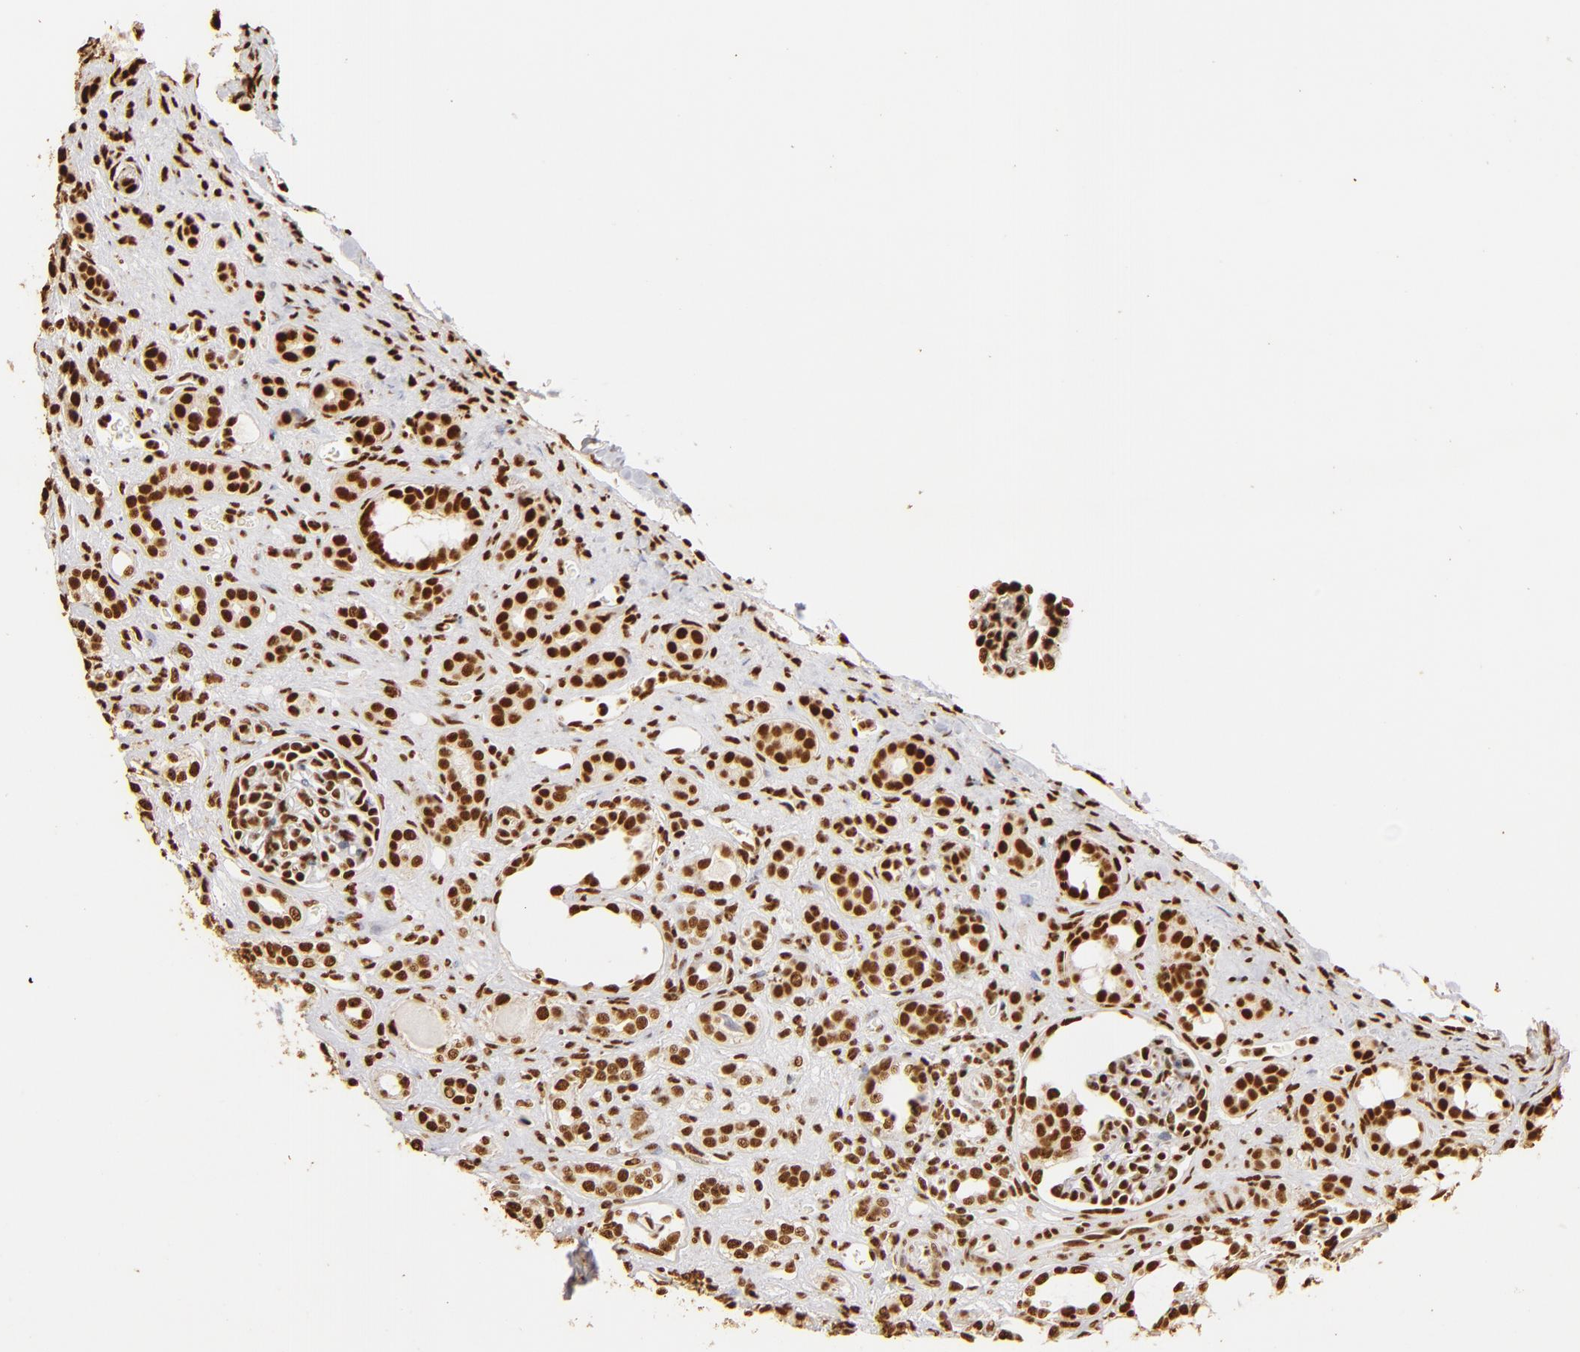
{"staining": {"intensity": "strong", "quantity": "25%-75%", "location": "nuclear"}, "tissue": "kidney", "cell_type": "Cells in glomeruli", "image_type": "normal", "snomed": [{"axis": "morphology", "description": "Normal tissue, NOS"}, {"axis": "topography", "description": "Kidney"}], "caption": "Immunohistochemical staining of normal kidney displays 25%-75% levels of strong nuclear protein expression in about 25%-75% of cells in glomeruli. The staining is performed using DAB (3,3'-diaminobenzidine) brown chromogen to label protein expression. The nuclei are counter-stained blue using hematoxylin.", "gene": "ILF3", "patient": {"sex": "male", "age": 7}}